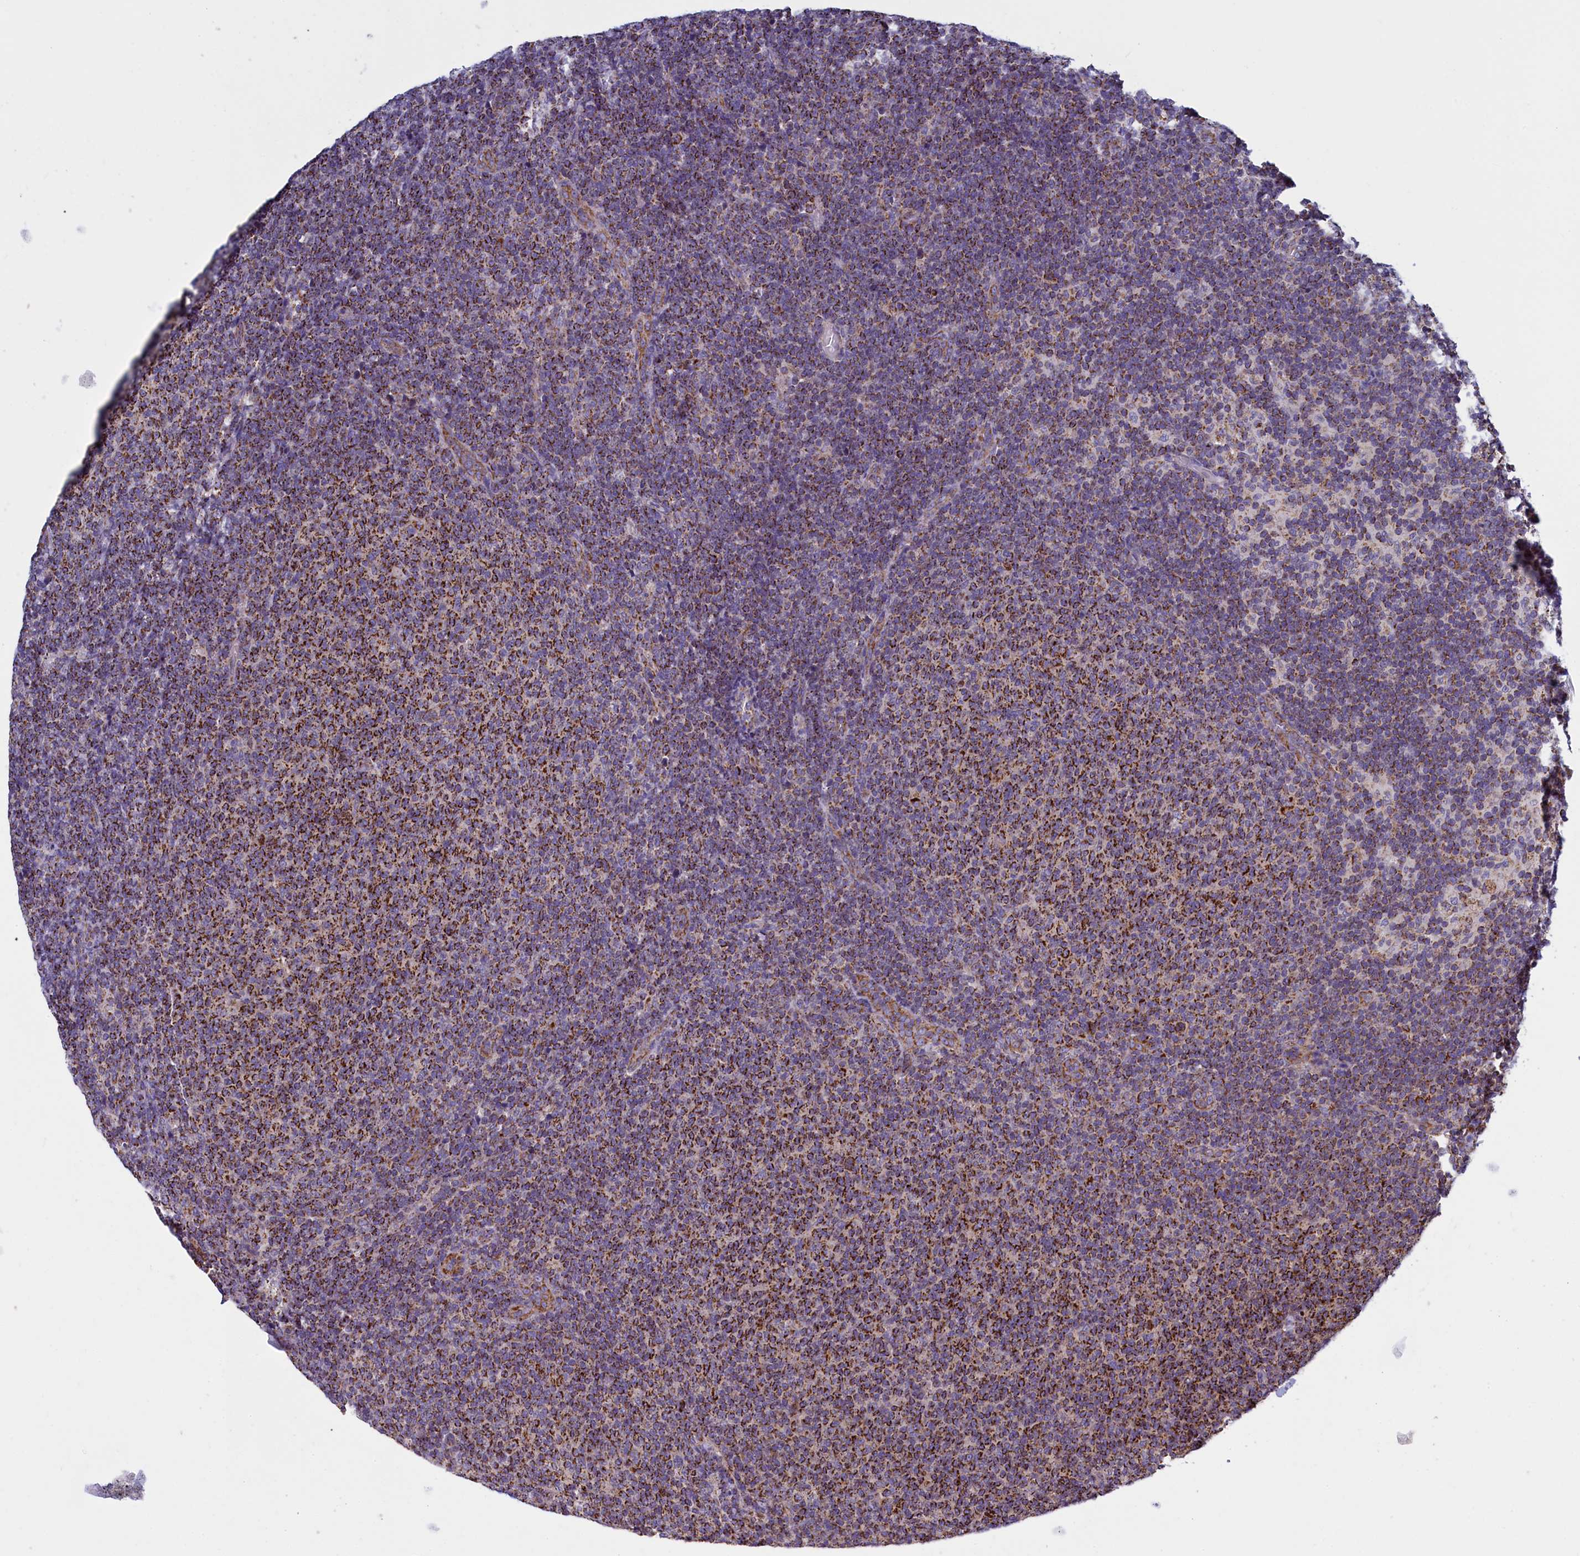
{"staining": {"intensity": "moderate", "quantity": ">75%", "location": "cytoplasmic/membranous"}, "tissue": "lymphoma", "cell_type": "Tumor cells", "image_type": "cancer", "snomed": [{"axis": "morphology", "description": "Malignant lymphoma, non-Hodgkin's type, Low grade"}, {"axis": "topography", "description": "Lymph node"}], "caption": "DAB (3,3'-diaminobenzidine) immunohistochemical staining of lymphoma reveals moderate cytoplasmic/membranous protein positivity in approximately >75% of tumor cells. (DAB IHC with brightfield microscopy, high magnification).", "gene": "IFT122", "patient": {"sex": "male", "age": 66}}